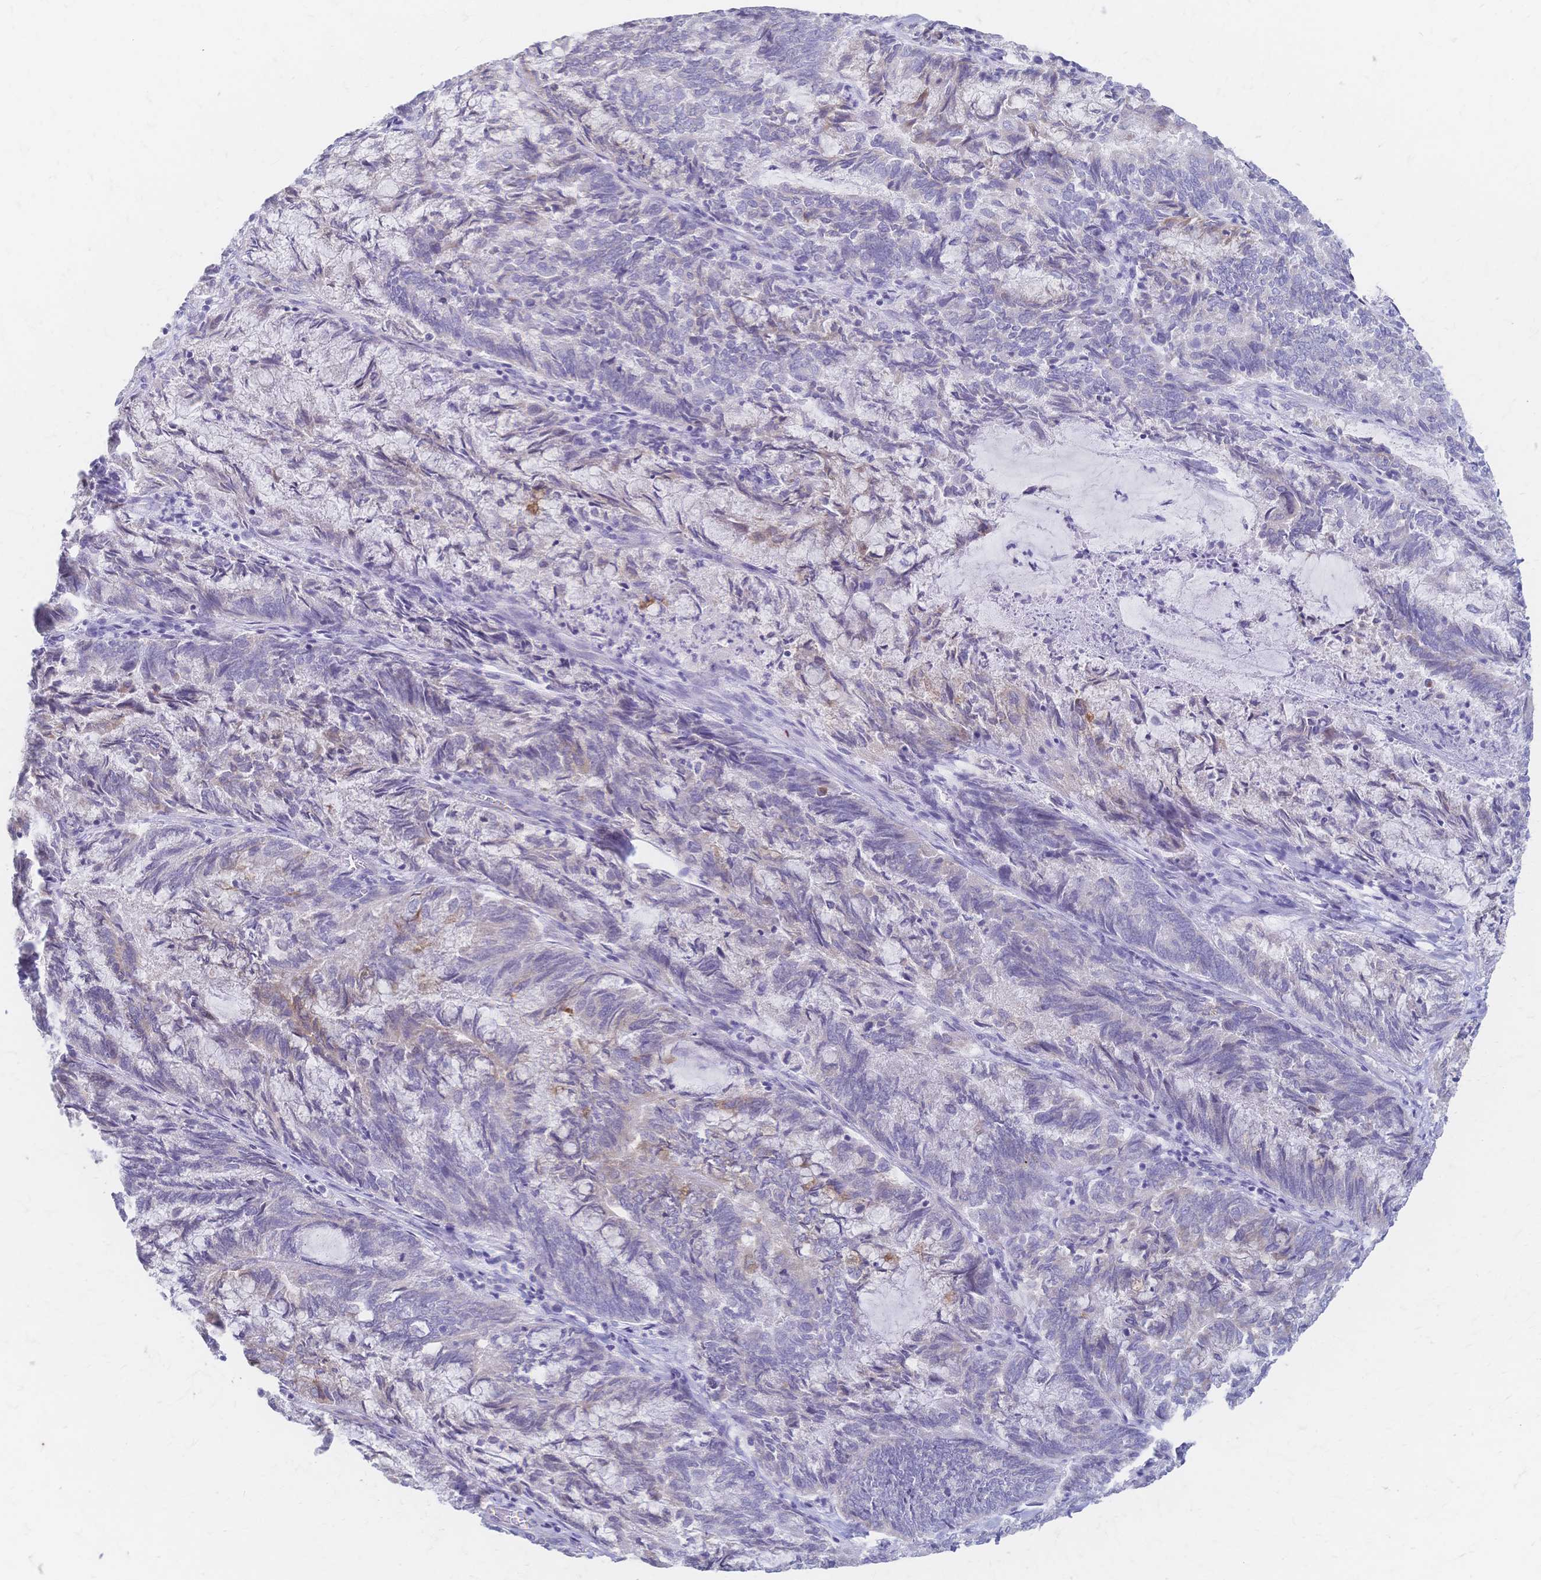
{"staining": {"intensity": "weak", "quantity": "<25%", "location": "cytoplasmic/membranous"}, "tissue": "endometrial cancer", "cell_type": "Tumor cells", "image_type": "cancer", "snomed": [{"axis": "morphology", "description": "Adenocarcinoma, NOS"}, {"axis": "topography", "description": "Endometrium"}], "caption": "Tumor cells show no significant protein expression in endometrial cancer.", "gene": "CYB5A", "patient": {"sex": "female", "age": 80}}